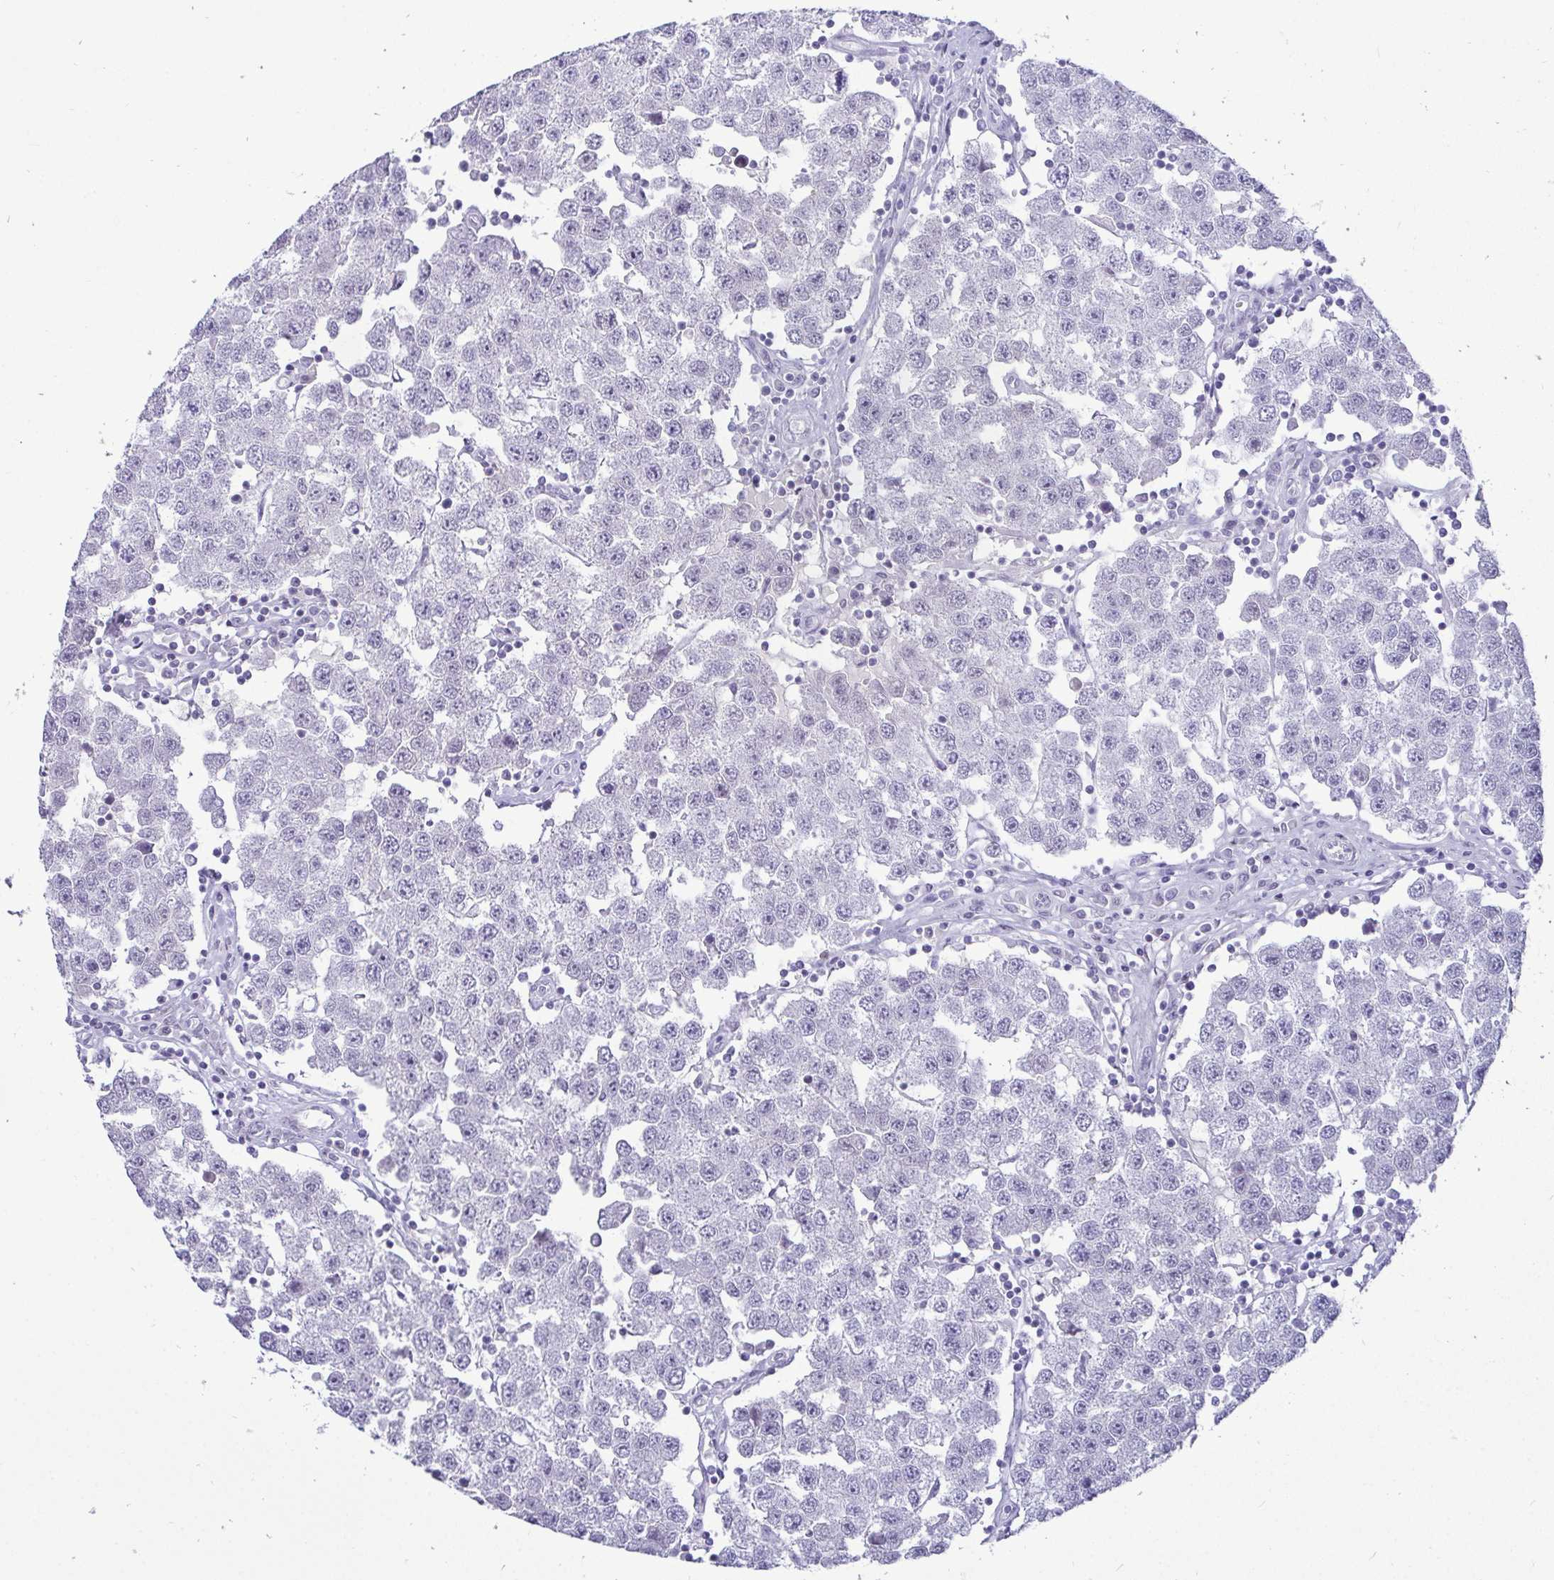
{"staining": {"intensity": "negative", "quantity": "none", "location": "none"}, "tissue": "testis cancer", "cell_type": "Tumor cells", "image_type": "cancer", "snomed": [{"axis": "morphology", "description": "Seminoma, NOS"}, {"axis": "topography", "description": "Testis"}], "caption": "Tumor cells are negative for protein expression in human seminoma (testis). (Stains: DAB immunohistochemistry (IHC) with hematoxylin counter stain, Microscopy: brightfield microscopy at high magnification).", "gene": "HSPB6", "patient": {"sex": "male", "age": 34}}